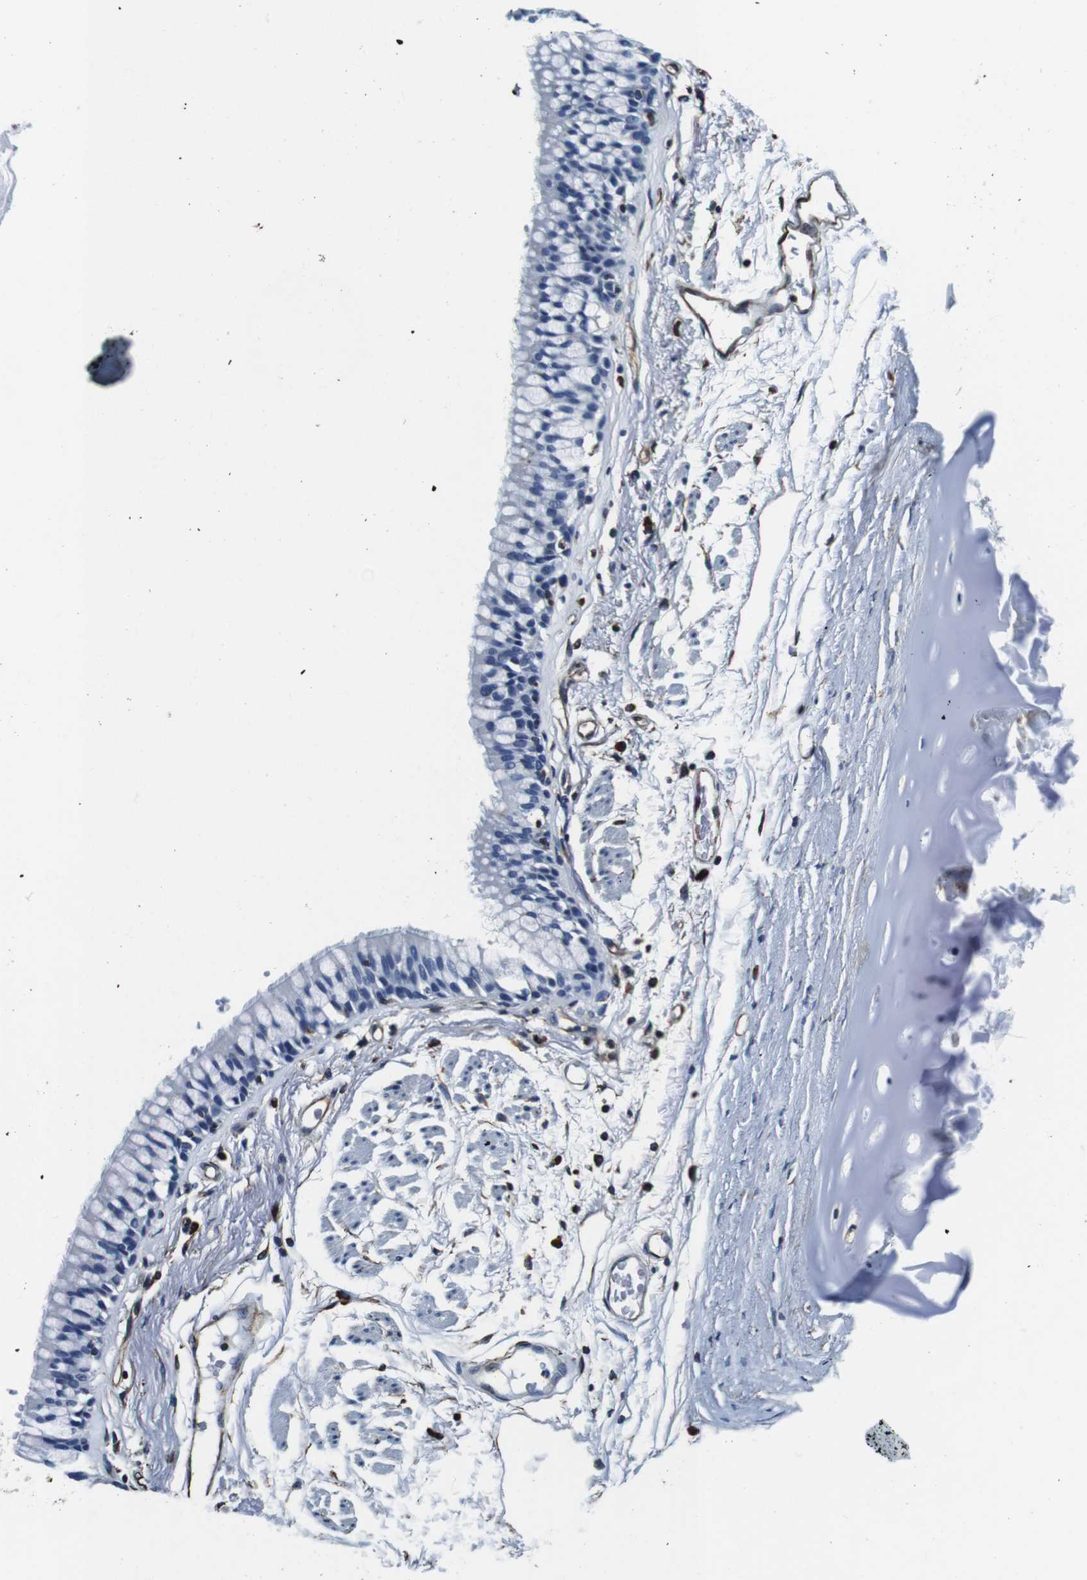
{"staining": {"intensity": "moderate", "quantity": ">75%", "location": "cytoplasmic/membranous"}, "tissue": "adipose tissue", "cell_type": "Adipocytes", "image_type": "normal", "snomed": [{"axis": "morphology", "description": "Normal tissue, NOS"}, {"axis": "topography", "description": "Cartilage tissue"}, {"axis": "topography", "description": "Bronchus"}], "caption": "Protein staining of normal adipose tissue exhibits moderate cytoplasmic/membranous expression in about >75% of adipocytes.", "gene": "GJE1", "patient": {"sex": "female", "age": 73}}